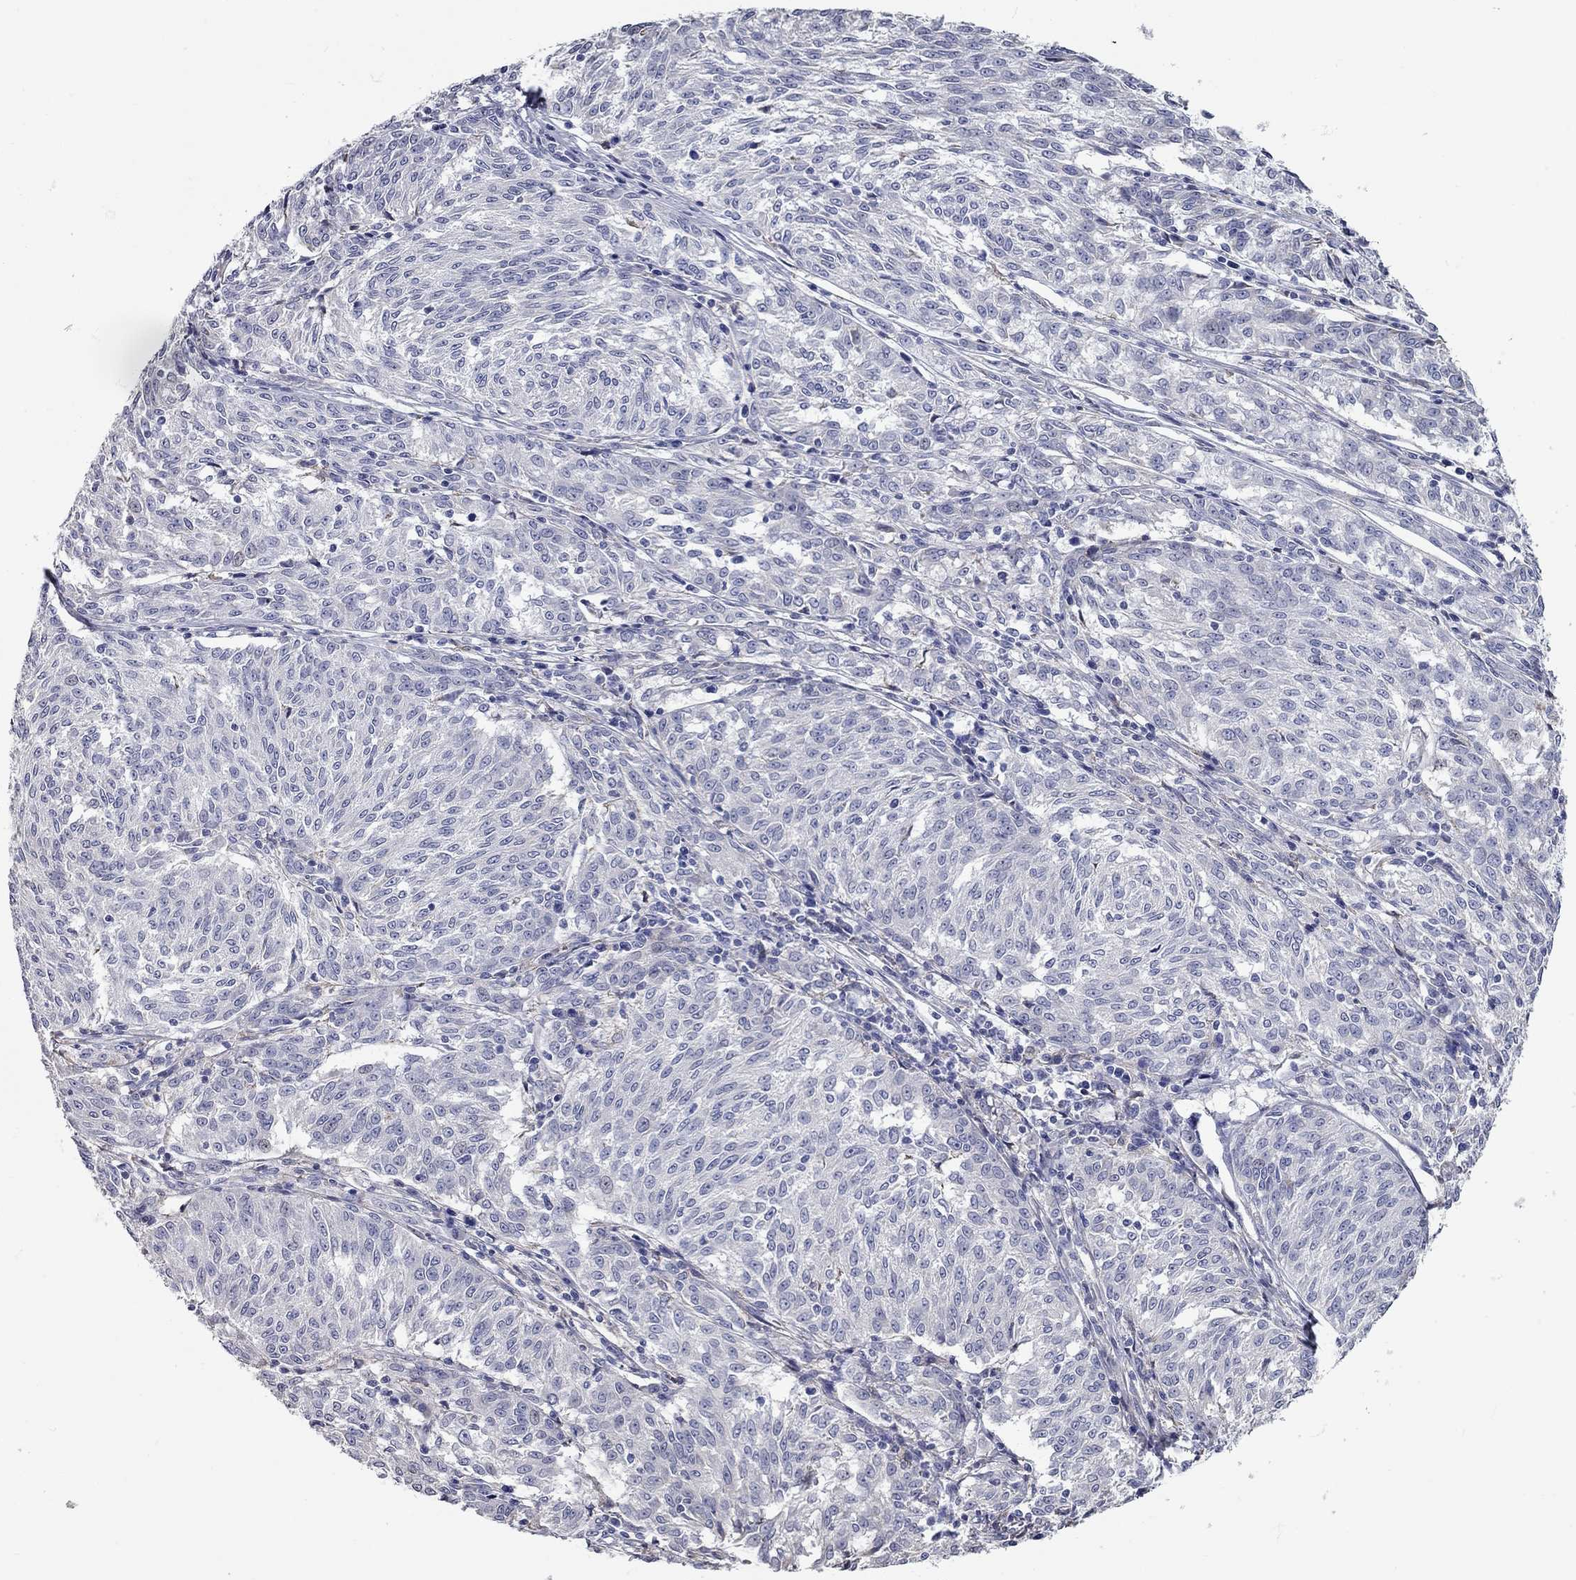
{"staining": {"intensity": "negative", "quantity": "none", "location": "none"}, "tissue": "melanoma", "cell_type": "Tumor cells", "image_type": "cancer", "snomed": [{"axis": "morphology", "description": "Malignant melanoma, NOS"}, {"axis": "topography", "description": "Skin"}], "caption": "High magnification brightfield microscopy of melanoma stained with DAB (brown) and counterstained with hematoxylin (blue): tumor cells show no significant positivity.", "gene": "XAGE2", "patient": {"sex": "female", "age": 72}}